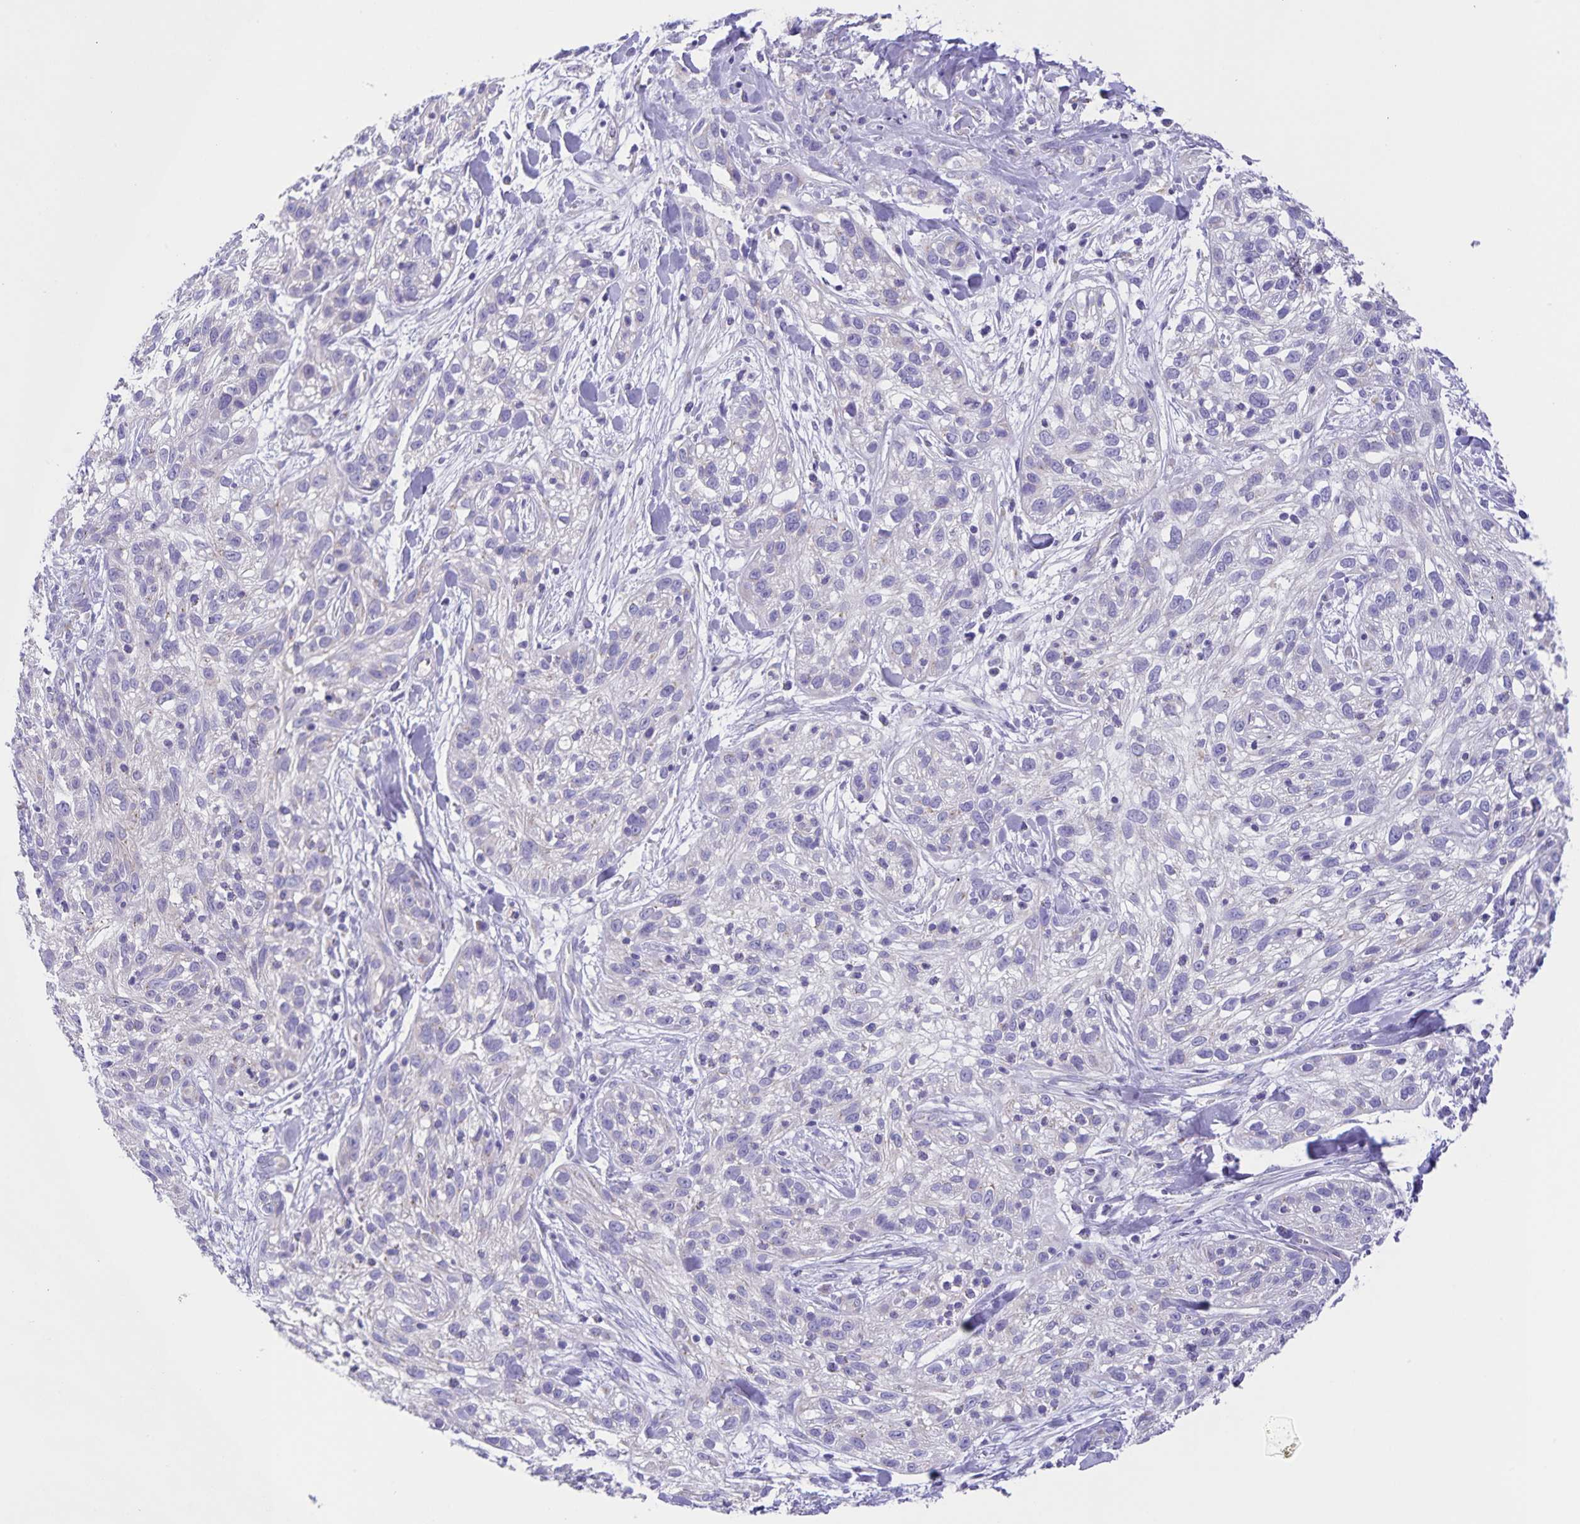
{"staining": {"intensity": "negative", "quantity": "none", "location": "none"}, "tissue": "skin cancer", "cell_type": "Tumor cells", "image_type": "cancer", "snomed": [{"axis": "morphology", "description": "Squamous cell carcinoma, NOS"}, {"axis": "topography", "description": "Skin"}], "caption": "Photomicrograph shows no significant protein staining in tumor cells of skin cancer.", "gene": "CAPSL", "patient": {"sex": "male", "age": 82}}